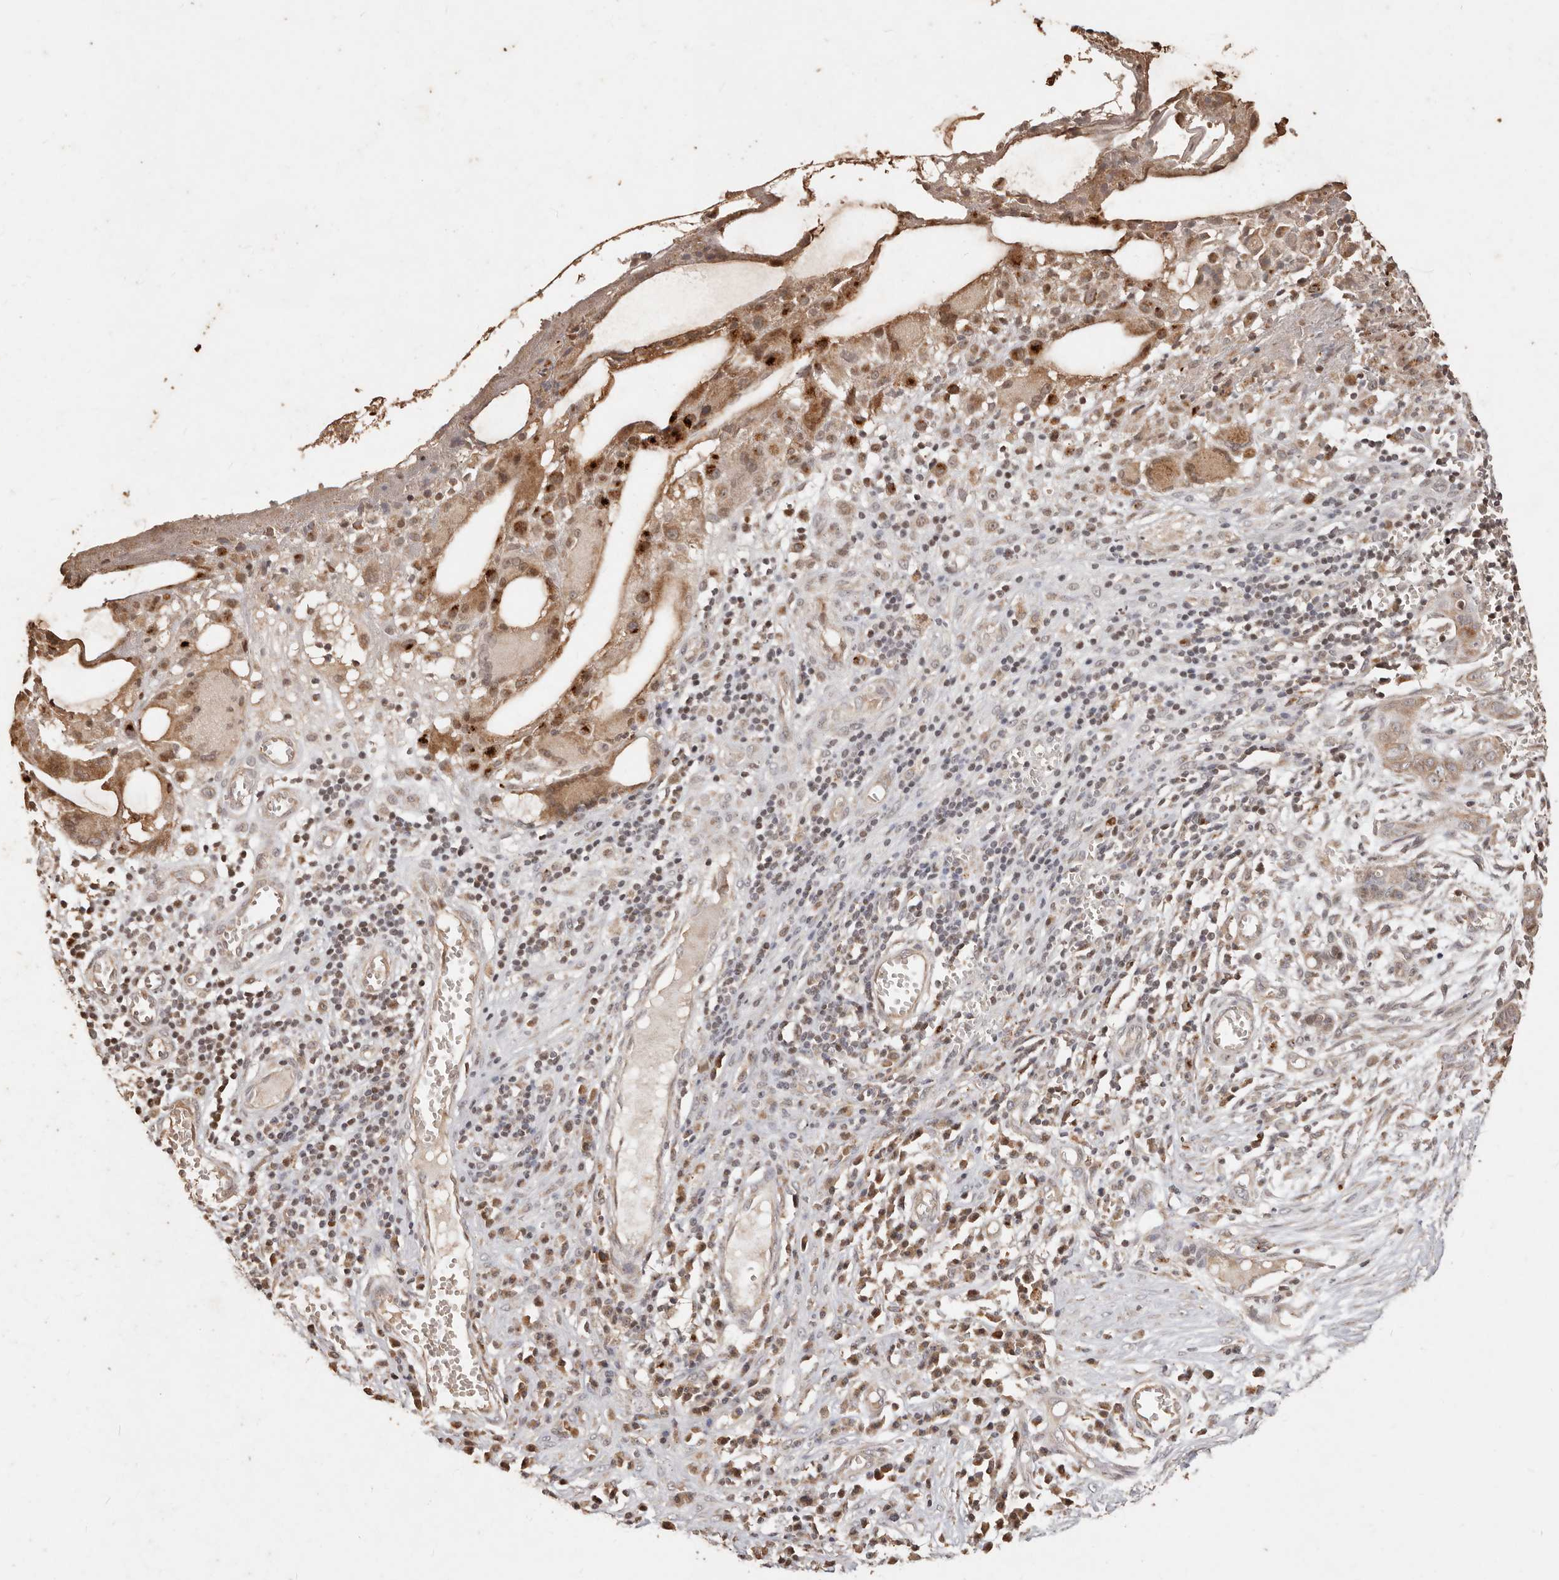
{"staining": {"intensity": "weak", "quantity": "25%-75%", "location": "cytoplasmic/membranous"}, "tissue": "skin cancer", "cell_type": "Tumor cells", "image_type": "cancer", "snomed": [{"axis": "morphology", "description": "Basal cell carcinoma"}, {"axis": "topography", "description": "Skin"}], "caption": "Tumor cells display weak cytoplasmic/membranous staining in about 25%-75% of cells in skin basal cell carcinoma.", "gene": "KIF9", "patient": {"sex": "female", "age": 64}}